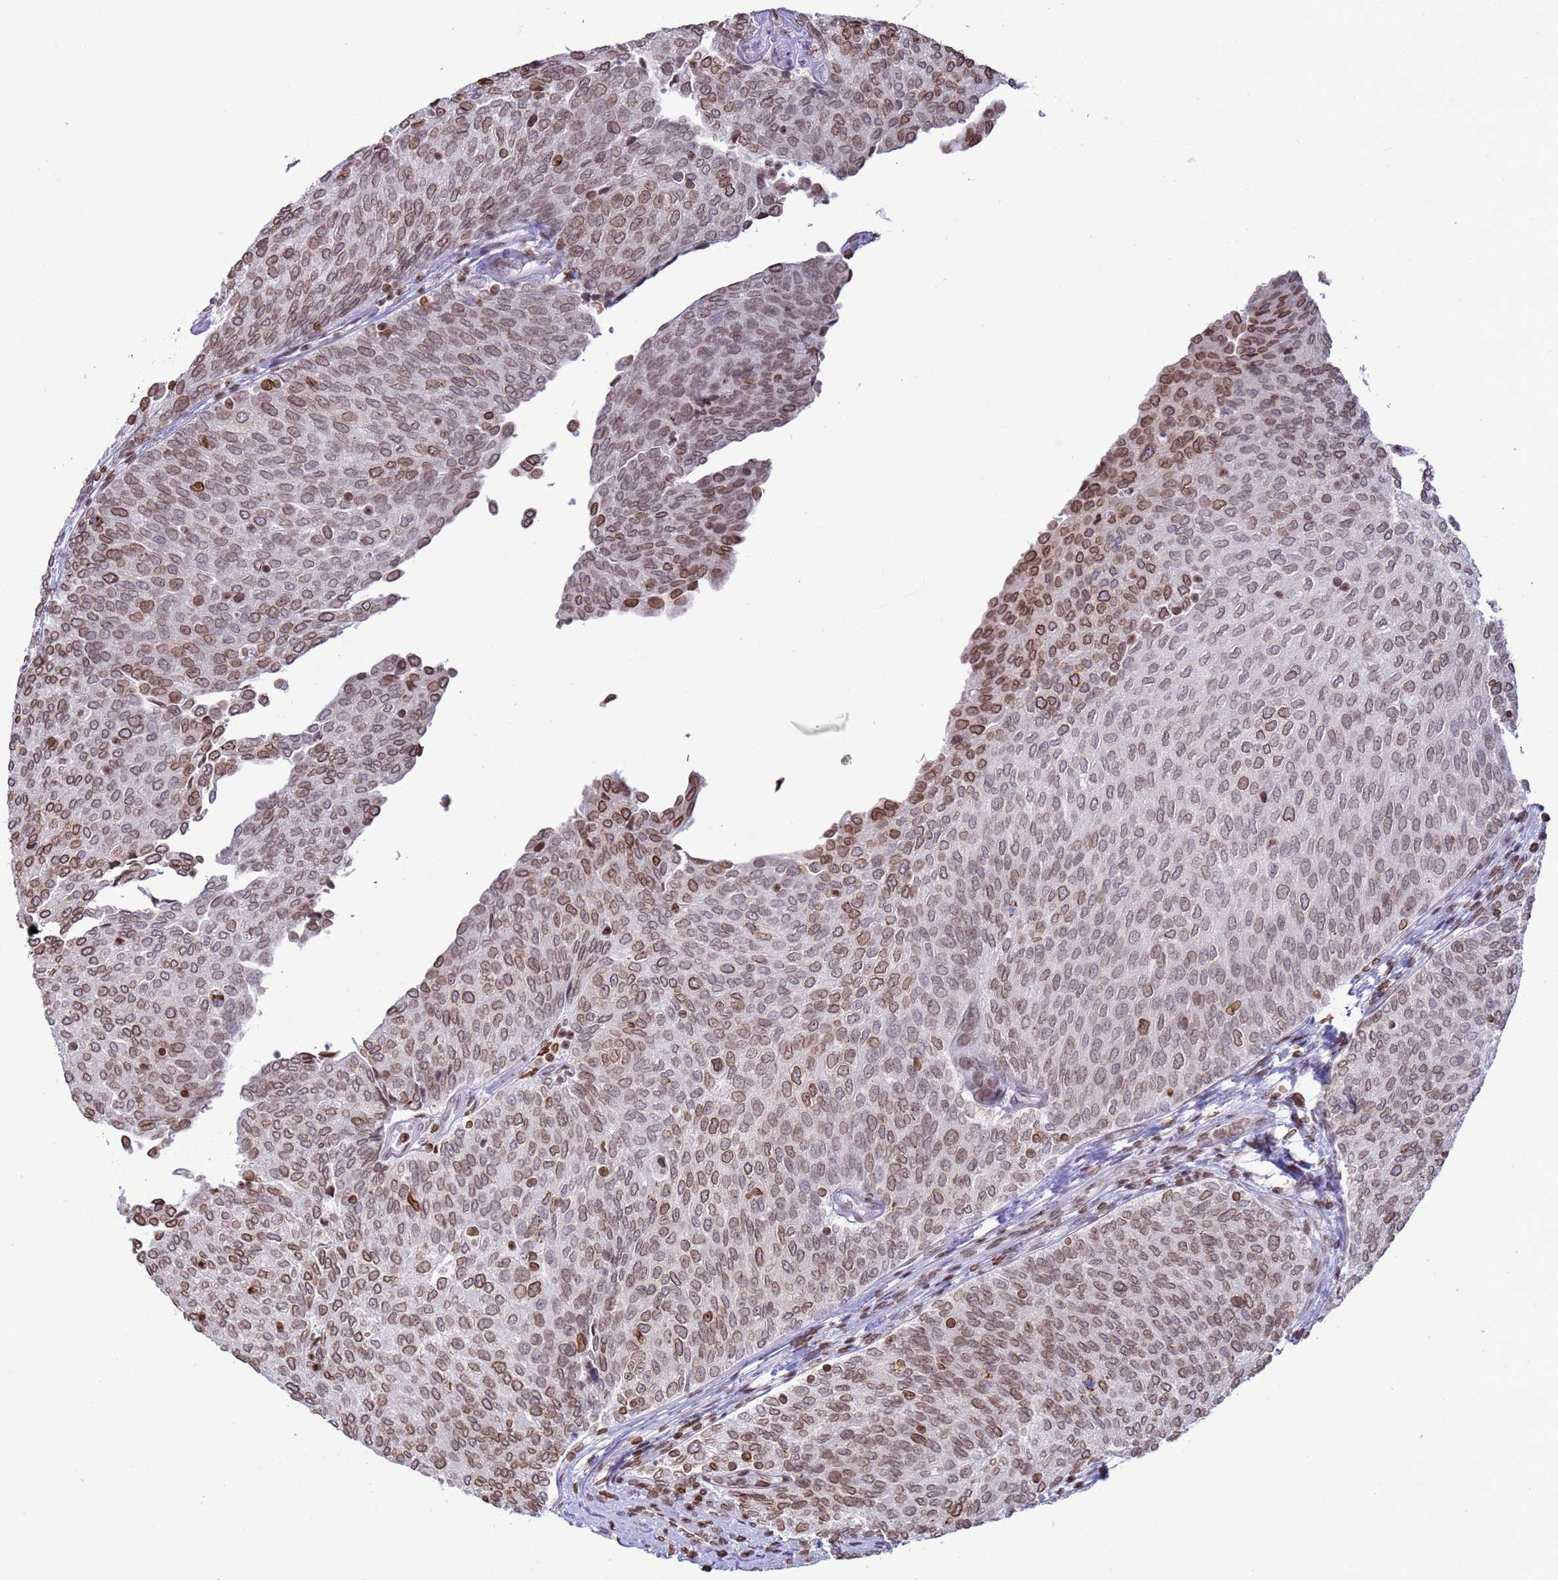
{"staining": {"intensity": "moderate", "quantity": ">75%", "location": "cytoplasmic/membranous,nuclear"}, "tissue": "urothelial cancer", "cell_type": "Tumor cells", "image_type": "cancer", "snomed": [{"axis": "morphology", "description": "Urothelial carcinoma, Low grade"}, {"axis": "topography", "description": "Urinary bladder"}], "caption": "Immunohistochemistry (DAB) staining of urothelial cancer reveals moderate cytoplasmic/membranous and nuclear protein expression in about >75% of tumor cells. (Stains: DAB (3,3'-diaminobenzidine) in brown, nuclei in blue, Microscopy: brightfield microscopy at high magnification).", "gene": "DHX37", "patient": {"sex": "female", "age": 79}}